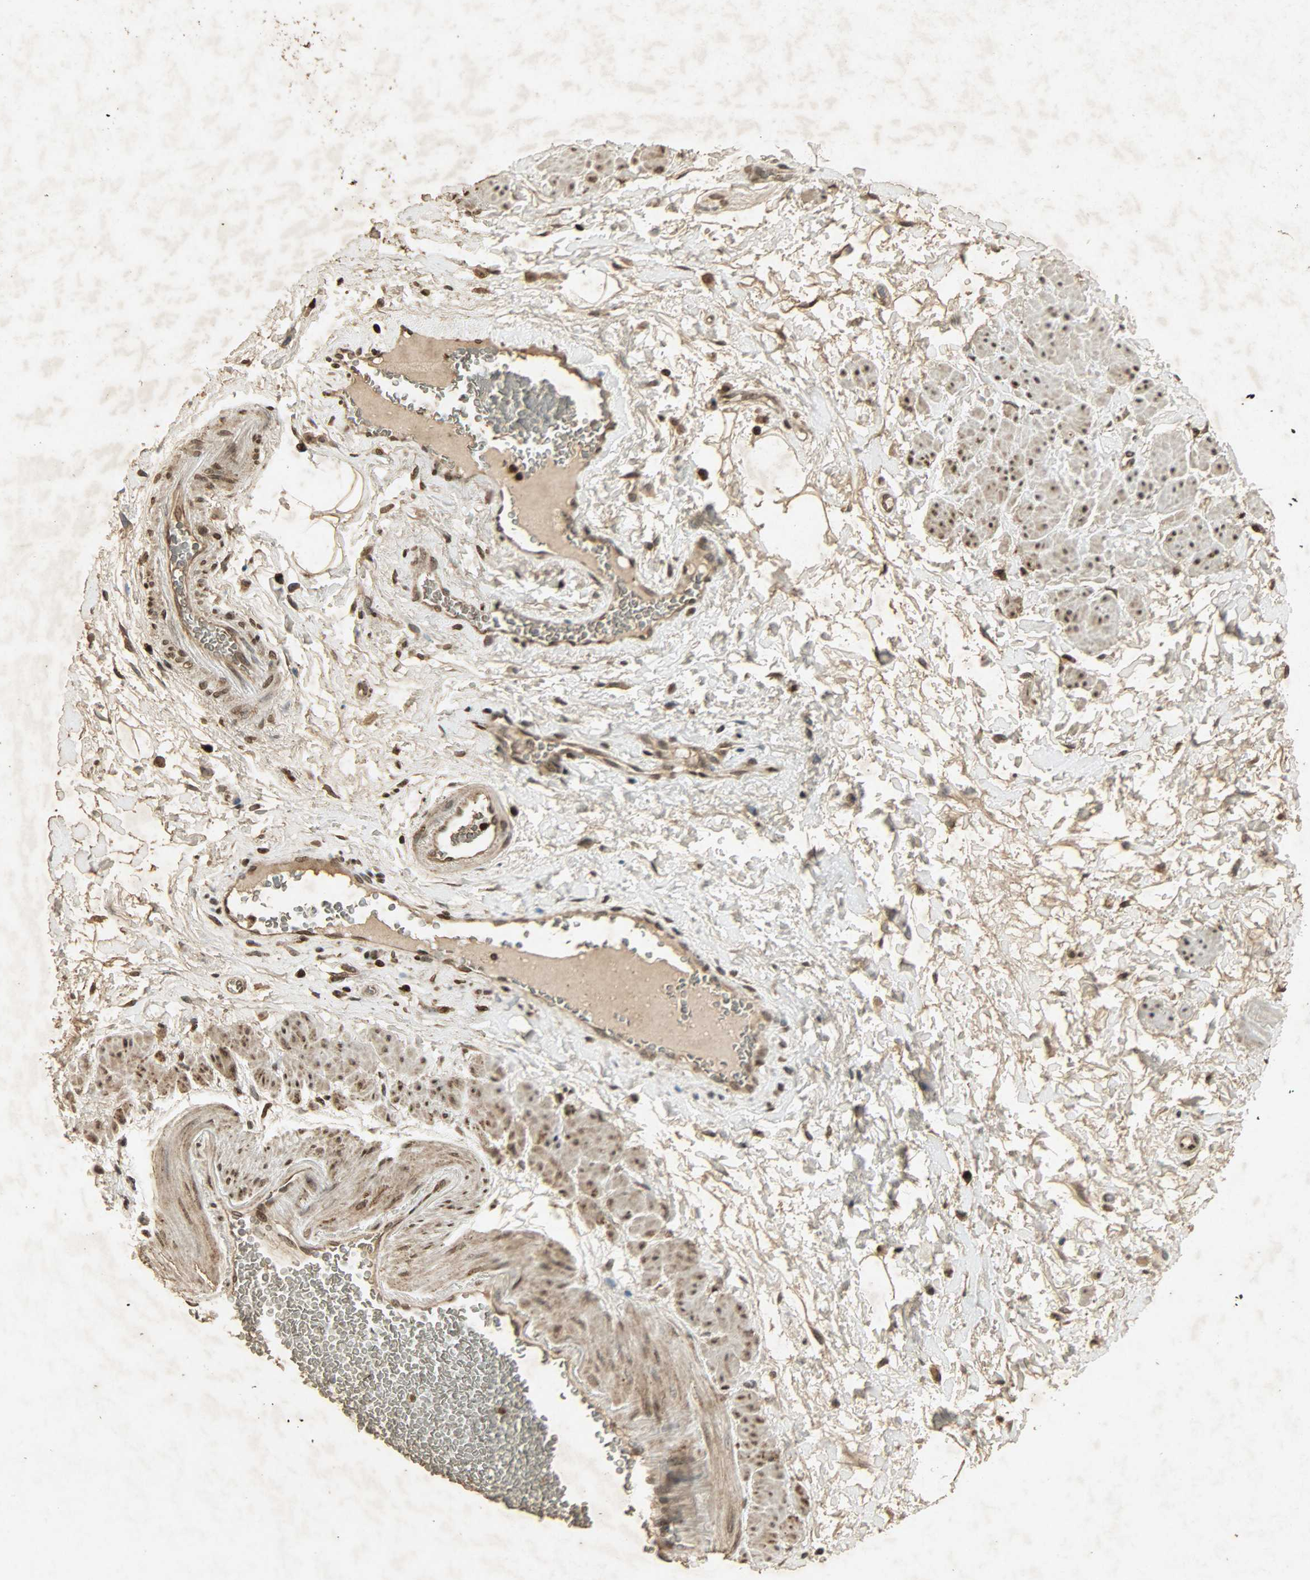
{"staining": {"intensity": "moderate", "quantity": ">75%", "location": "cytoplasmic/membranous,nuclear"}, "tissue": "adipose tissue", "cell_type": "Adipocytes", "image_type": "normal", "snomed": [{"axis": "morphology", "description": "Normal tissue, NOS"}, {"axis": "topography", "description": "Soft tissue"}, {"axis": "topography", "description": "Peripheral nerve tissue"}], "caption": "Brown immunohistochemical staining in normal human adipose tissue demonstrates moderate cytoplasmic/membranous,nuclear positivity in about >75% of adipocytes. Using DAB (brown) and hematoxylin (blue) stains, captured at high magnification using brightfield microscopy.", "gene": "PPP3R1", "patient": {"sex": "female", "age": 71}}